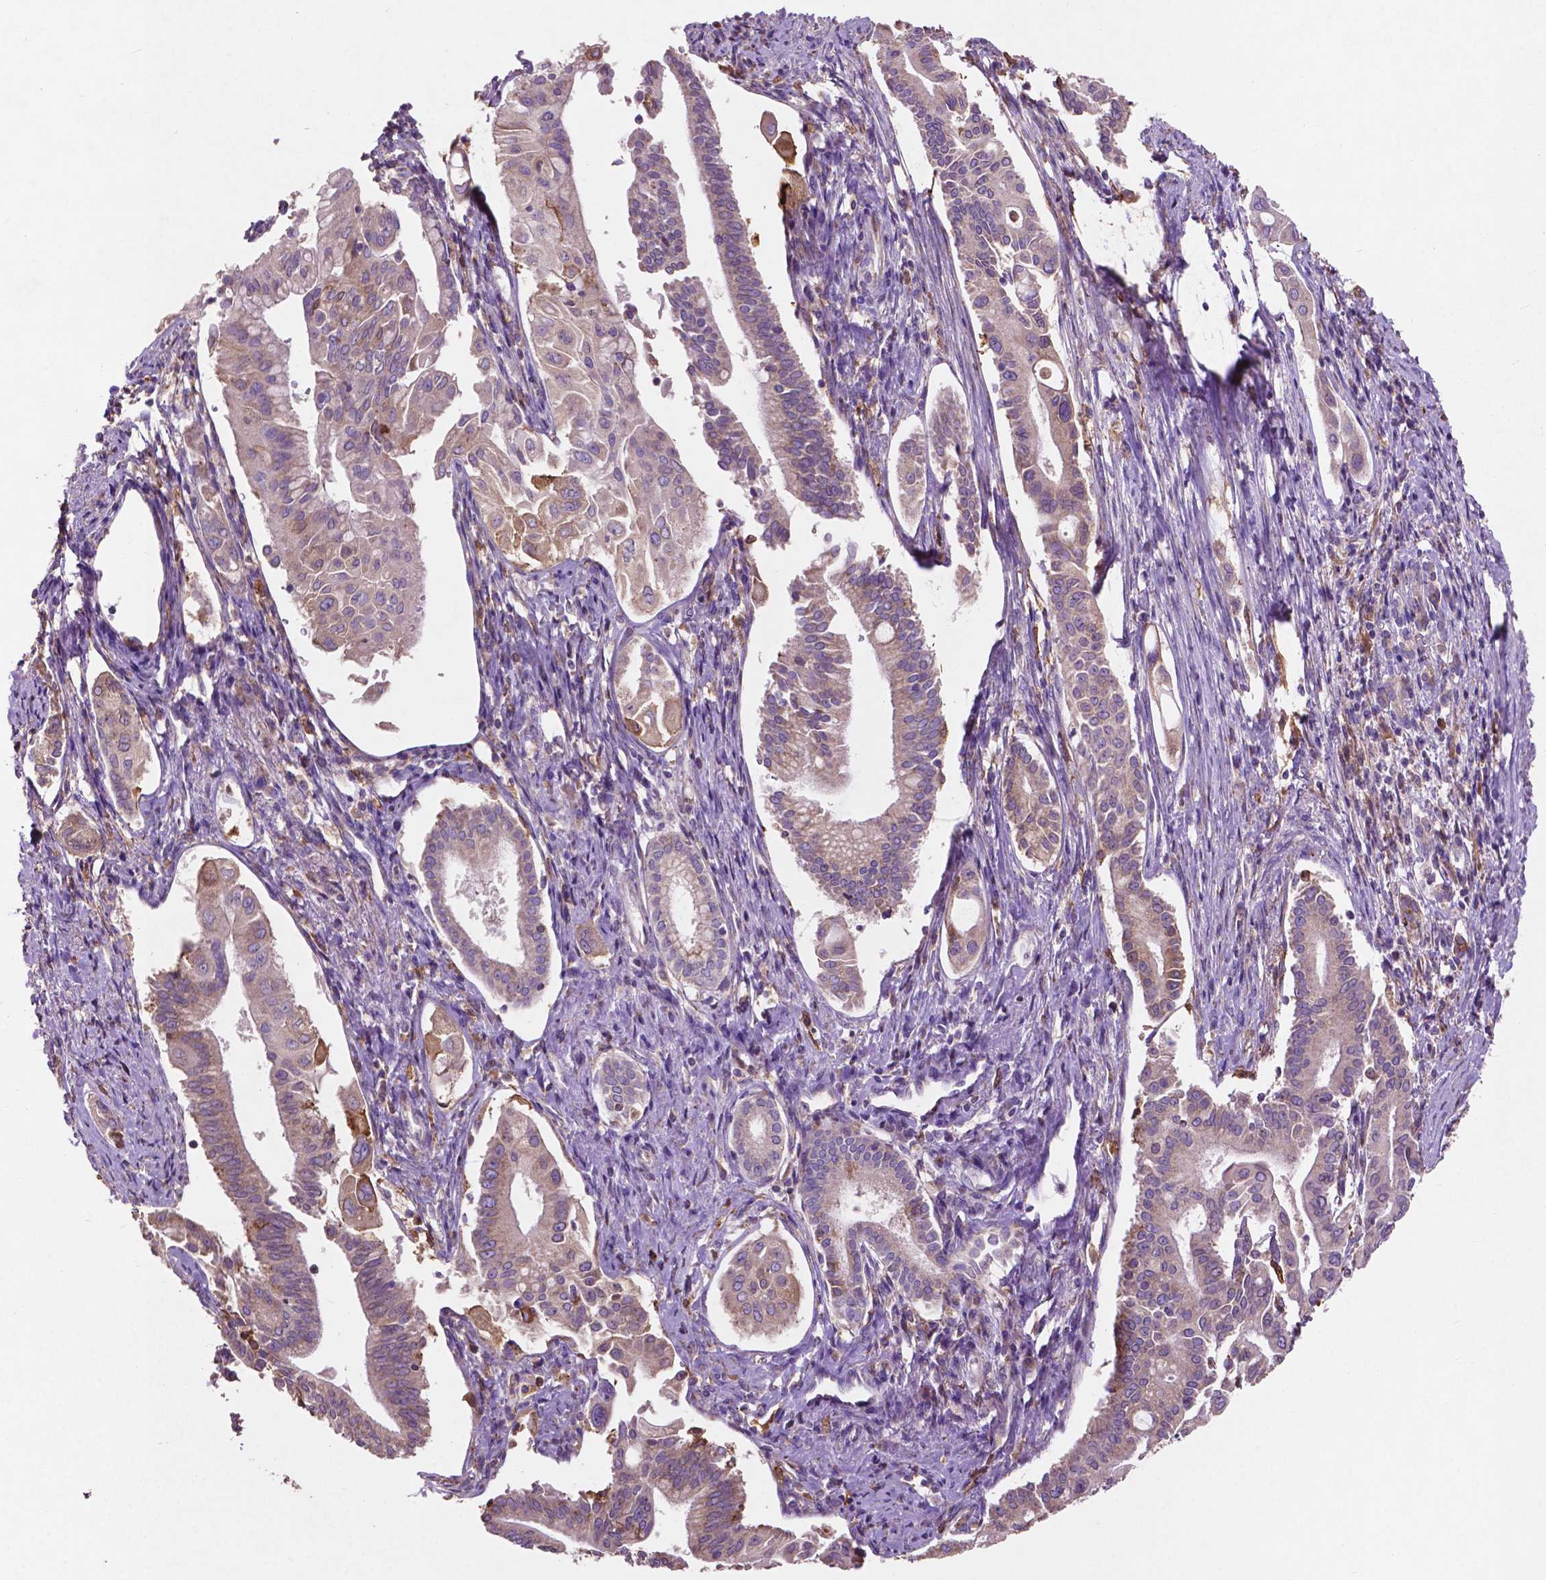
{"staining": {"intensity": "negative", "quantity": "none", "location": "none"}, "tissue": "pancreatic cancer", "cell_type": "Tumor cells", "image_type": "cancer", "snomed": [{"axis": "morphology", "description": "Adenocarcinoma, NOS"}, {"axis": "topography", "description": "Pancreas"}], "caption": "Human pancreatic cancer (adenocarcinoma) stained for a protein using immunohistochemistry reveals no expression in tumor cells.", "gene": "MBTPS1", "patient": {"sex": "female", "age": 68}}